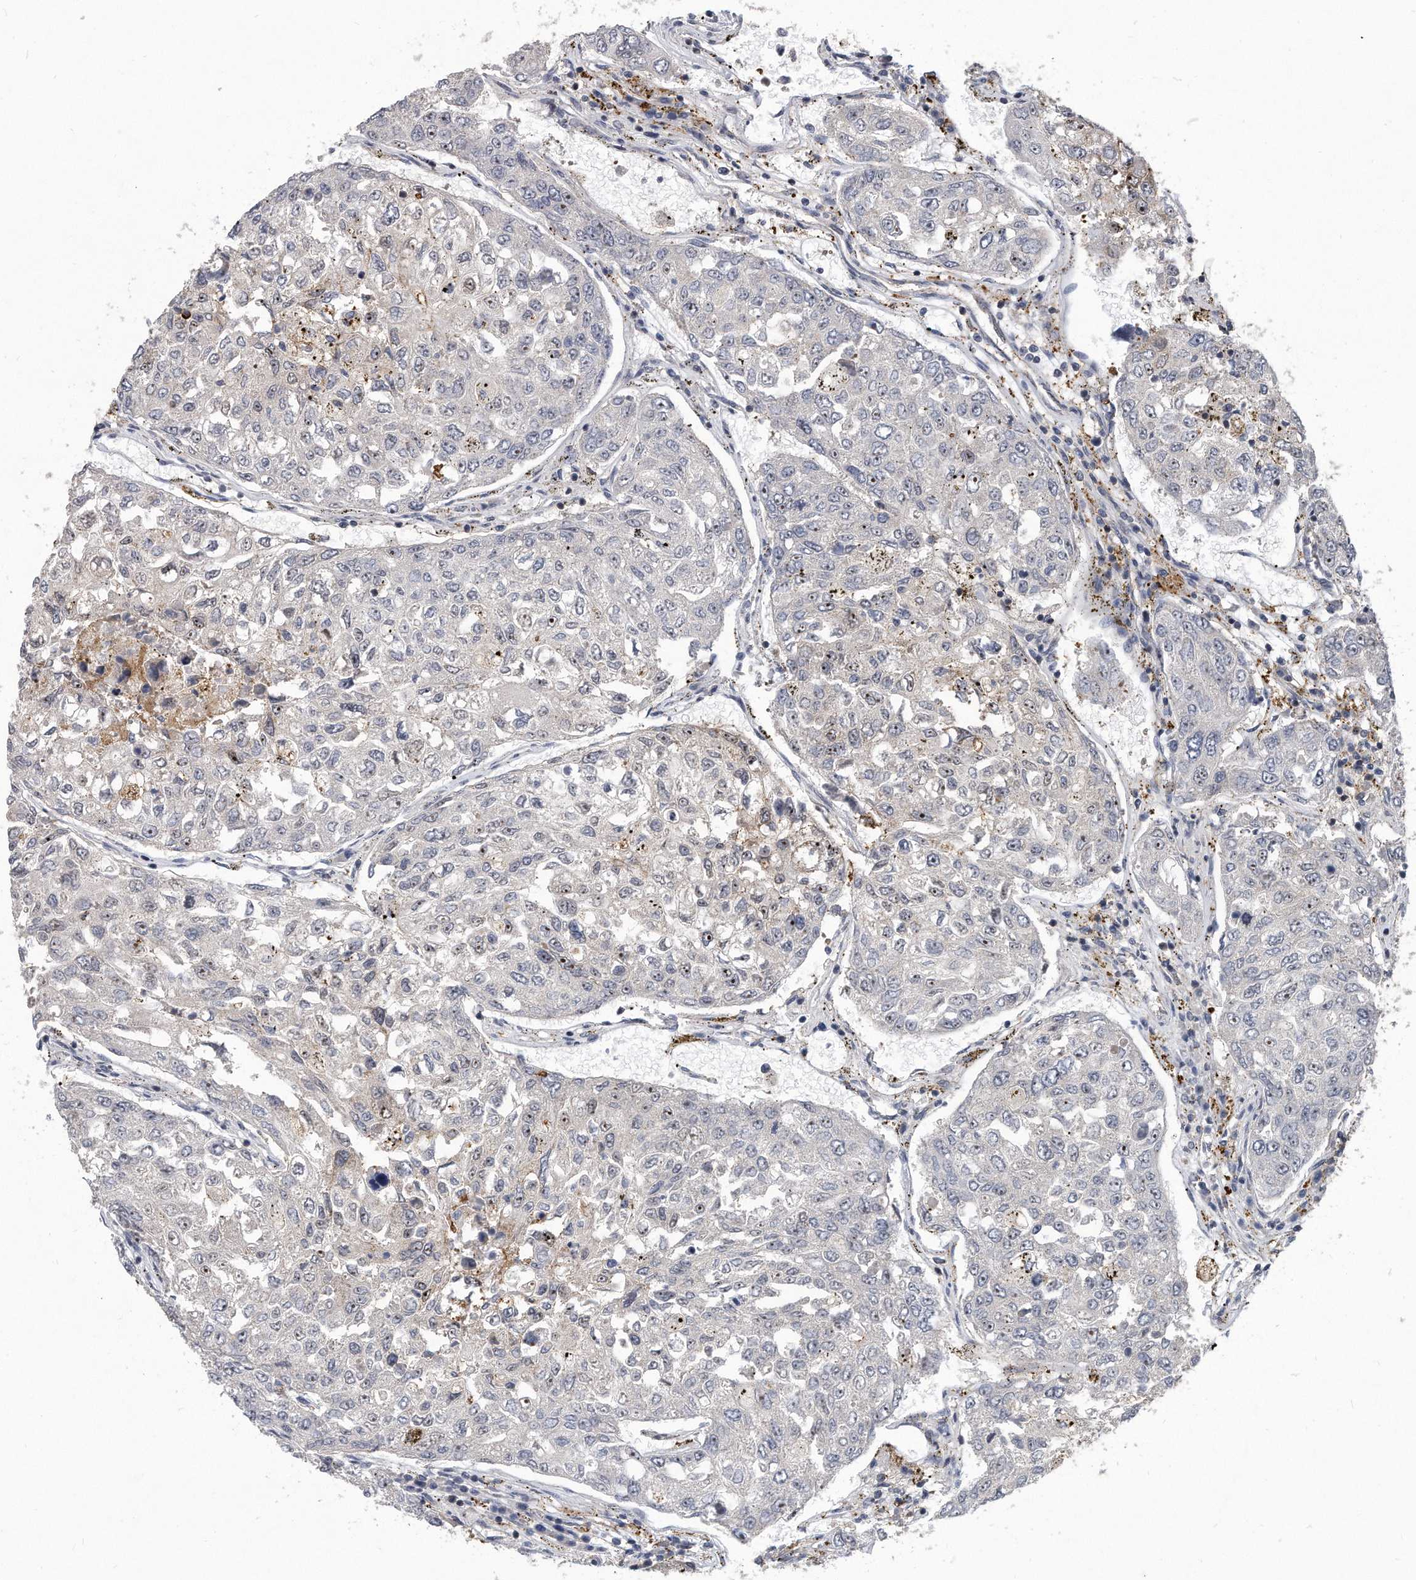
{"staining": {"intensity": "negative", "quantity": "none", "location": "none"}, "tissue": "urothelial cancer", "cell_type": "Tumor cells", "image_type": "cancer", "snomed": [{"axis": "morphology", "description": "Urothelial carcinoma, High grade"}, {"axis": "topography", "description": "Lymph node"}, {"axis": "topography", "description": "Urinary bladder"}], "caption": "Tumor cells are negative for protein expression in human high-grade urothelial carcinoma. (Immunohistochemistry (ihc), brightfield microscopy, high magnification).", "gene": "PGBD2", "patient": {"sex": "male", "age": 51}}